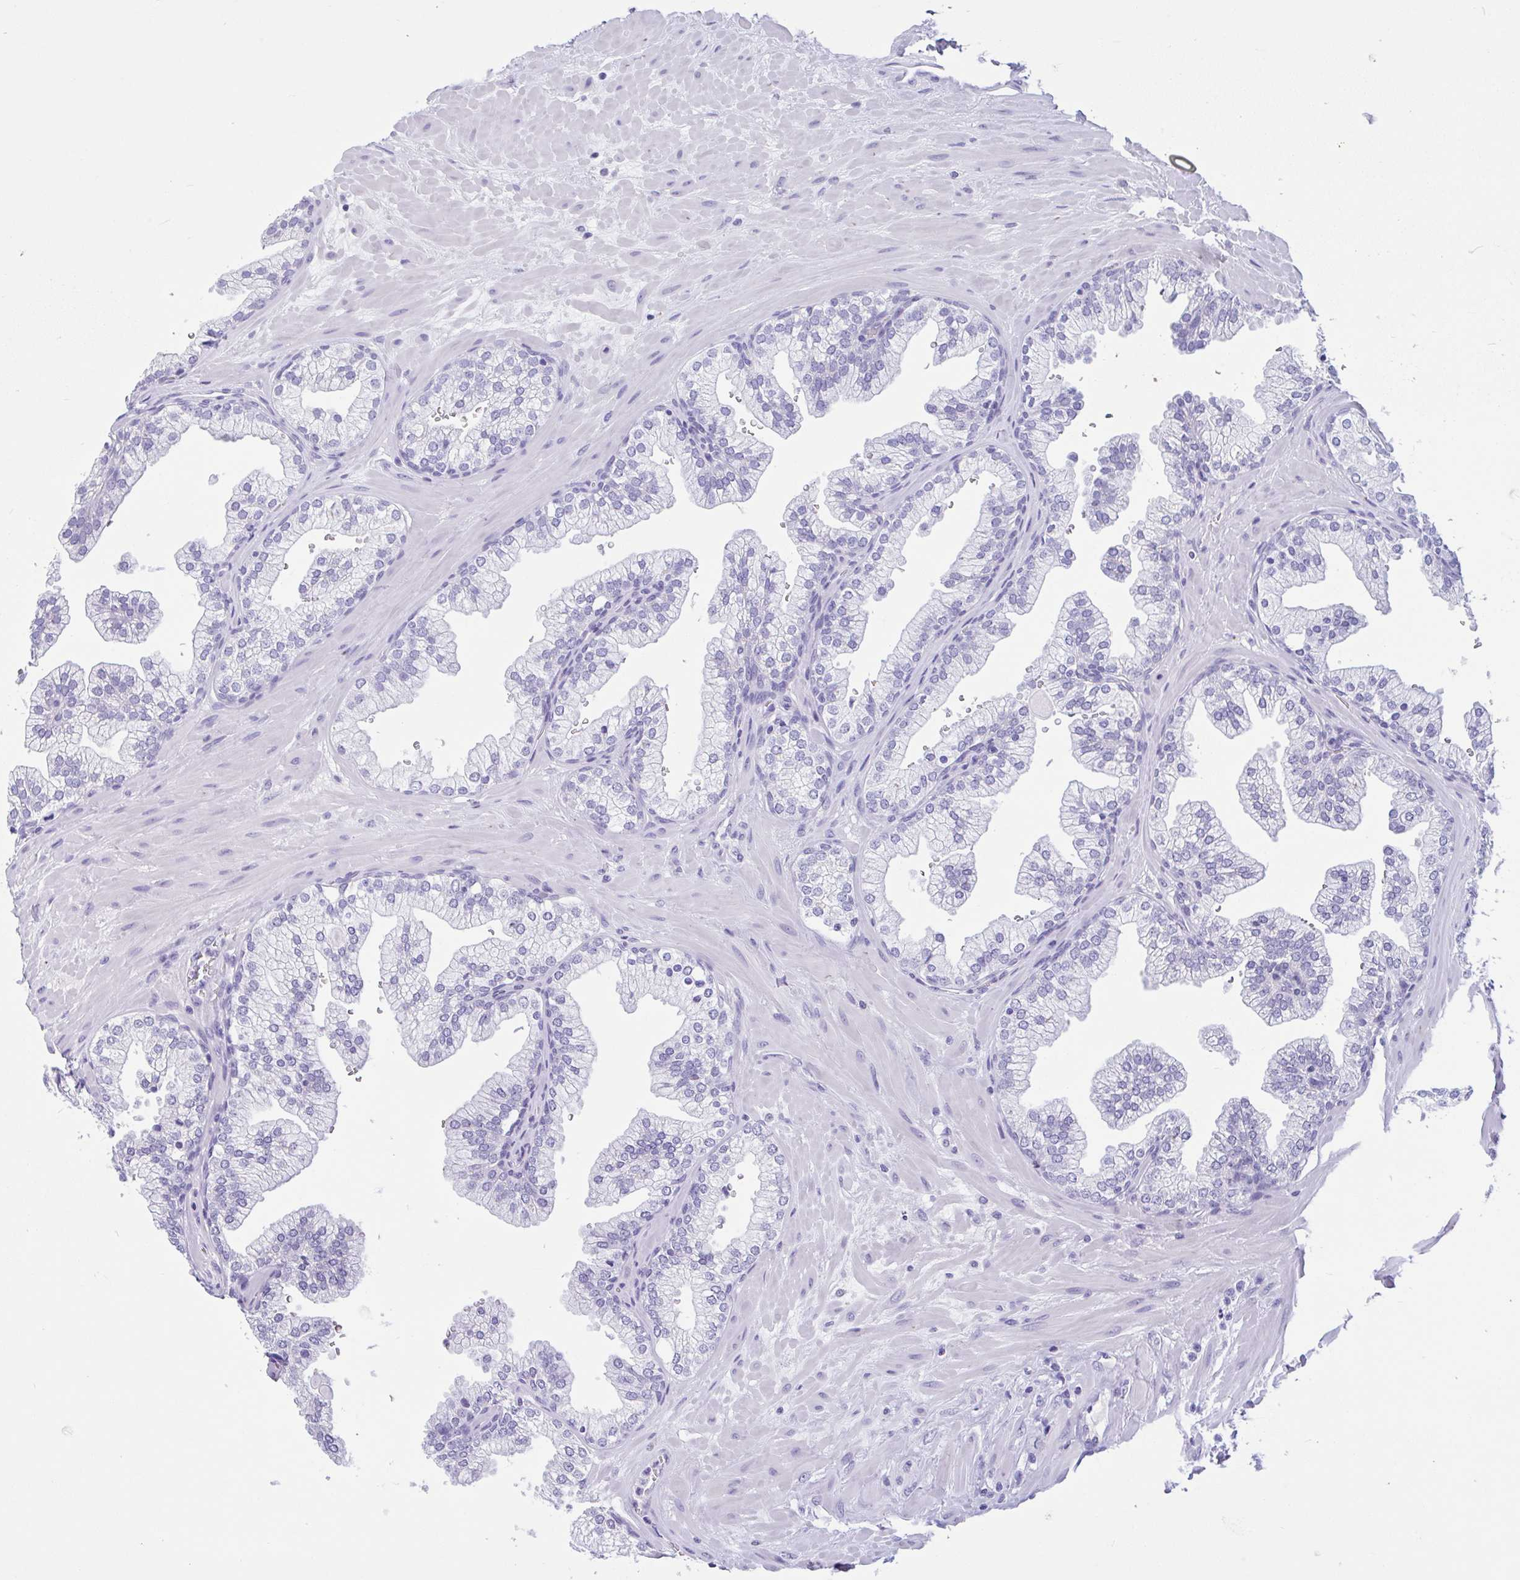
{"staining": {"intensity": "negative", "quantity": "none", "location": "none"}, "tissue": "prostate", "cell_type": "Glandular cells", "image_type": "normal", "snomed": [{"axis": "morphology", "description": "Normal tissue, NOS"}, {"axis": "topography", "description": "Prostate"}, {"axis": "topography", "description": "Peripheral nerve tissue"}], "caption": "IHC of unremarkable human prostate shows no expression in glandular cells. (DAB (3,3'-diaminobenzidine) immunohistochemistry, high magnification).", "gene": "ZNF319", "patient": {"sex": "male", "age": 61}}